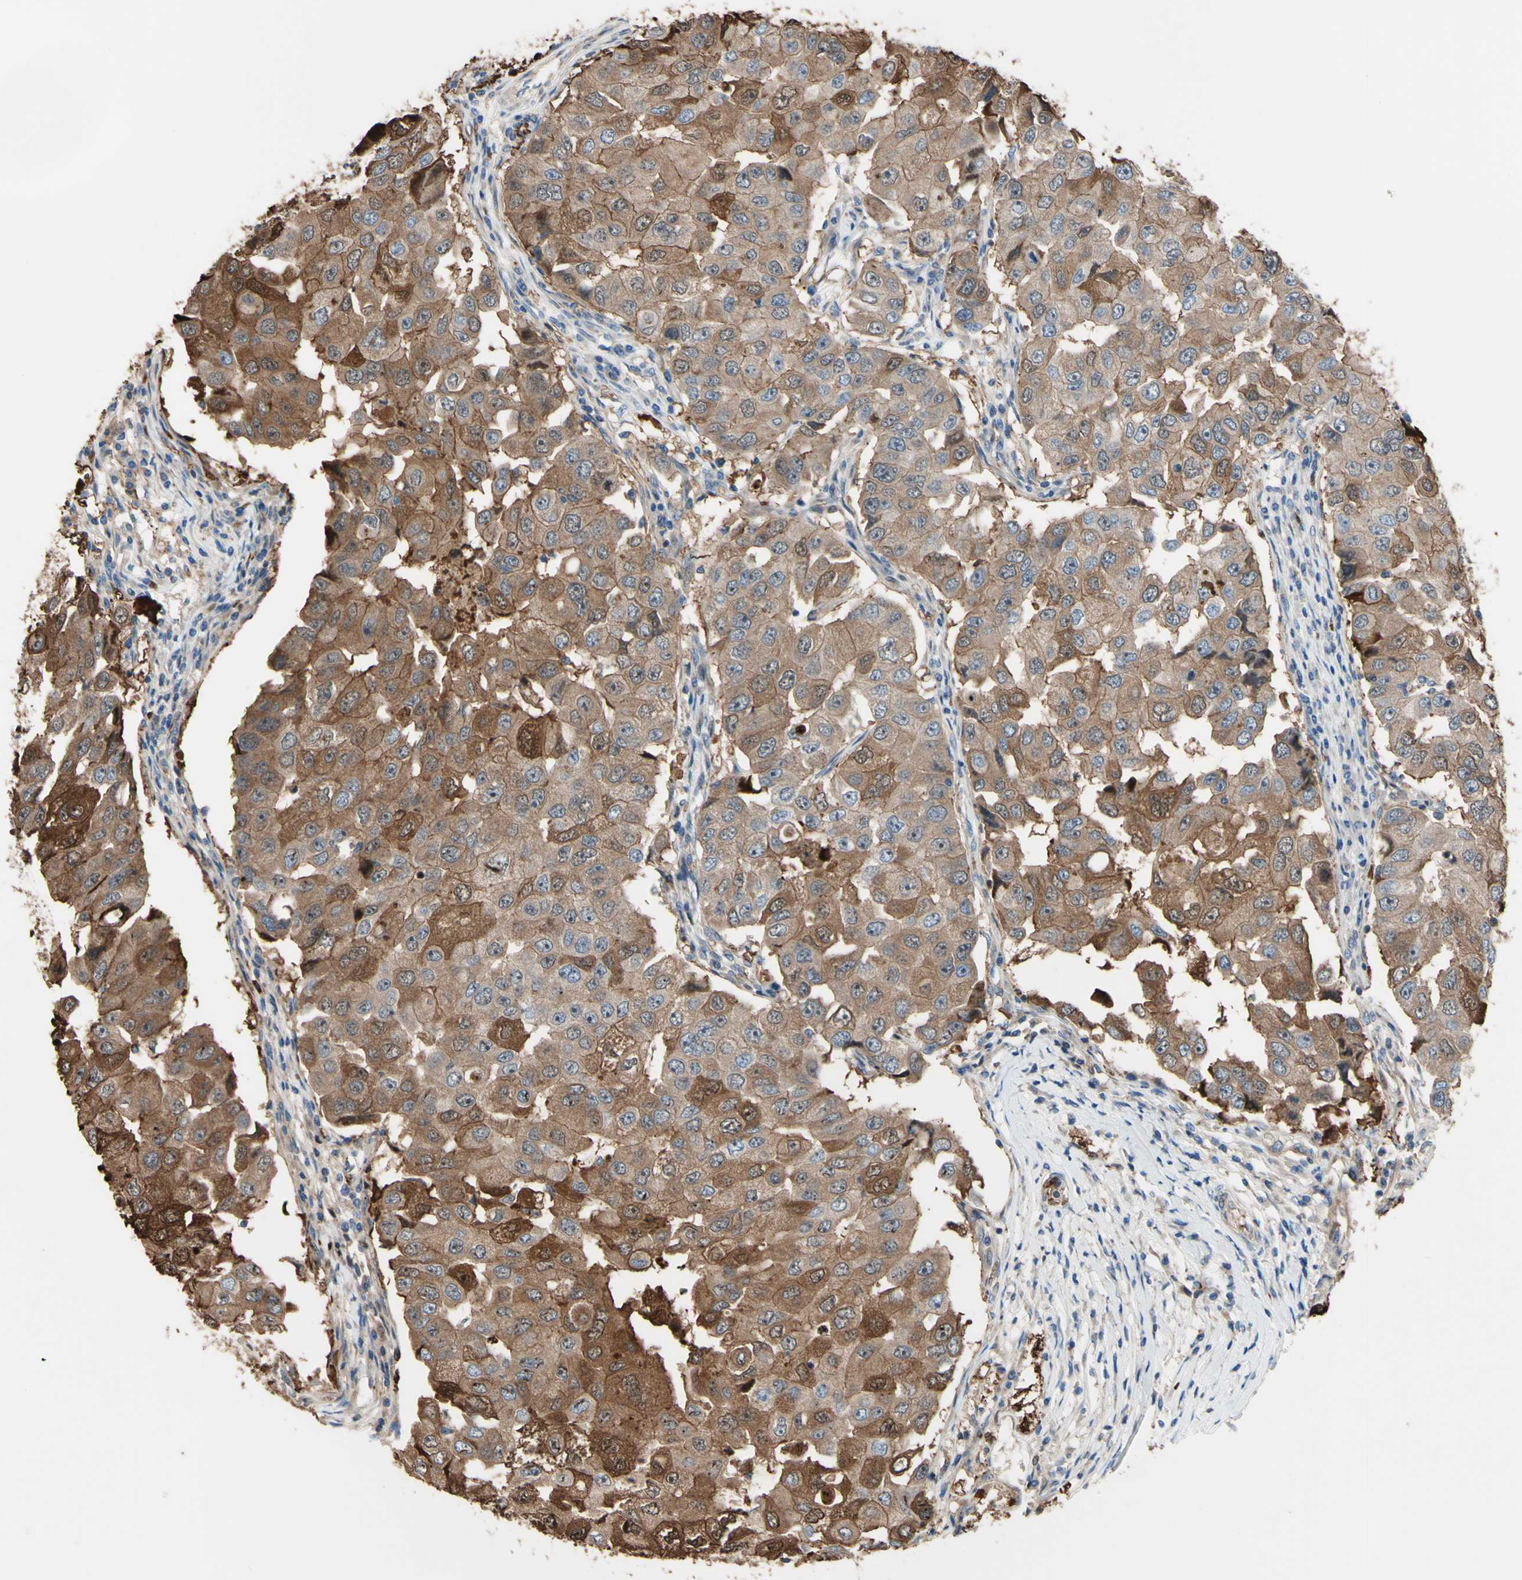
{"staining": {"intensity": "strong", "quantity": "<25%", "location": "cytoplasmic/membranous"}, "tissue": "breast cancer", "cell_type": "Tumor cells", "image_type": "cancer", "snomed": [{"axis": "morphology", "description": "Duct carcinoma"}, {"axis": "topography", "description": "Breast"}], "caption": "An immunohistochemistry micrograph of neoplastic tissue is shown. Protein staining in brown highlights strong cytoplasmic/membranous positivity in breast cancer (infiltrating ductal carcinoma) within tumor cells. (DAB (3,3'-diaminobenzidine) = brown stain, brightfield microscopy at high magnification).", "gene": "USP9X", "patient": {"sex": "female", "age": 27}}